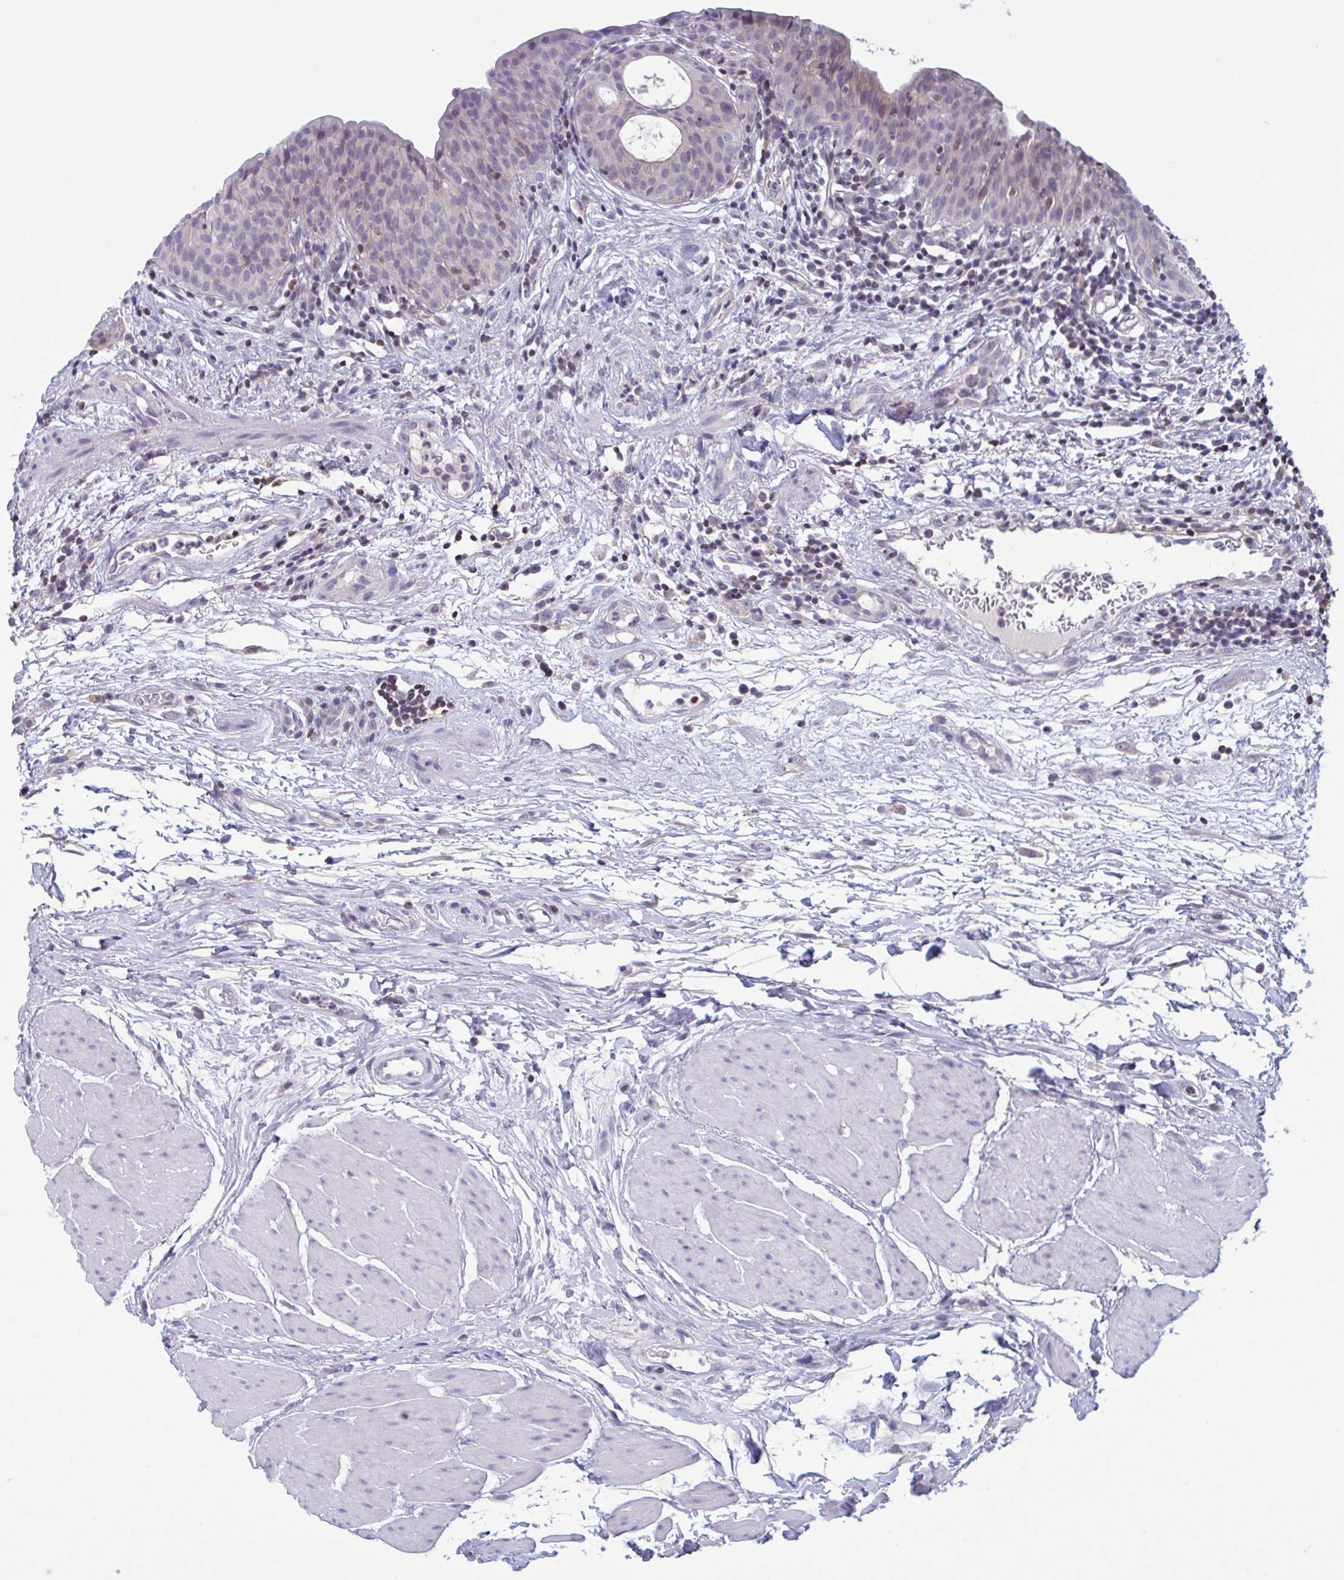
{"staining": {"intensity": "negative", "quantity": "none", "location": "none"}, "tissue": "urinary bladder", "cell_type": "Urothelial cells", "image_type": "normal", "snomed": [{"axis": "morphology", "description": "Normal tissue, NOS"}, {"axis": "morphology", "description": "Inflammation, NOS"}, {"axis": "topography", "description": "Urinary bladder"}], "caption": "Immunohistochemistry (IHC) of benign urinary bladder displays no staining in urothelial cells. (DAB immunohistochemistry with hematoxylin counter stain).", "gene": "SNX11", "patient": {"sex": "male", "age": 57}}